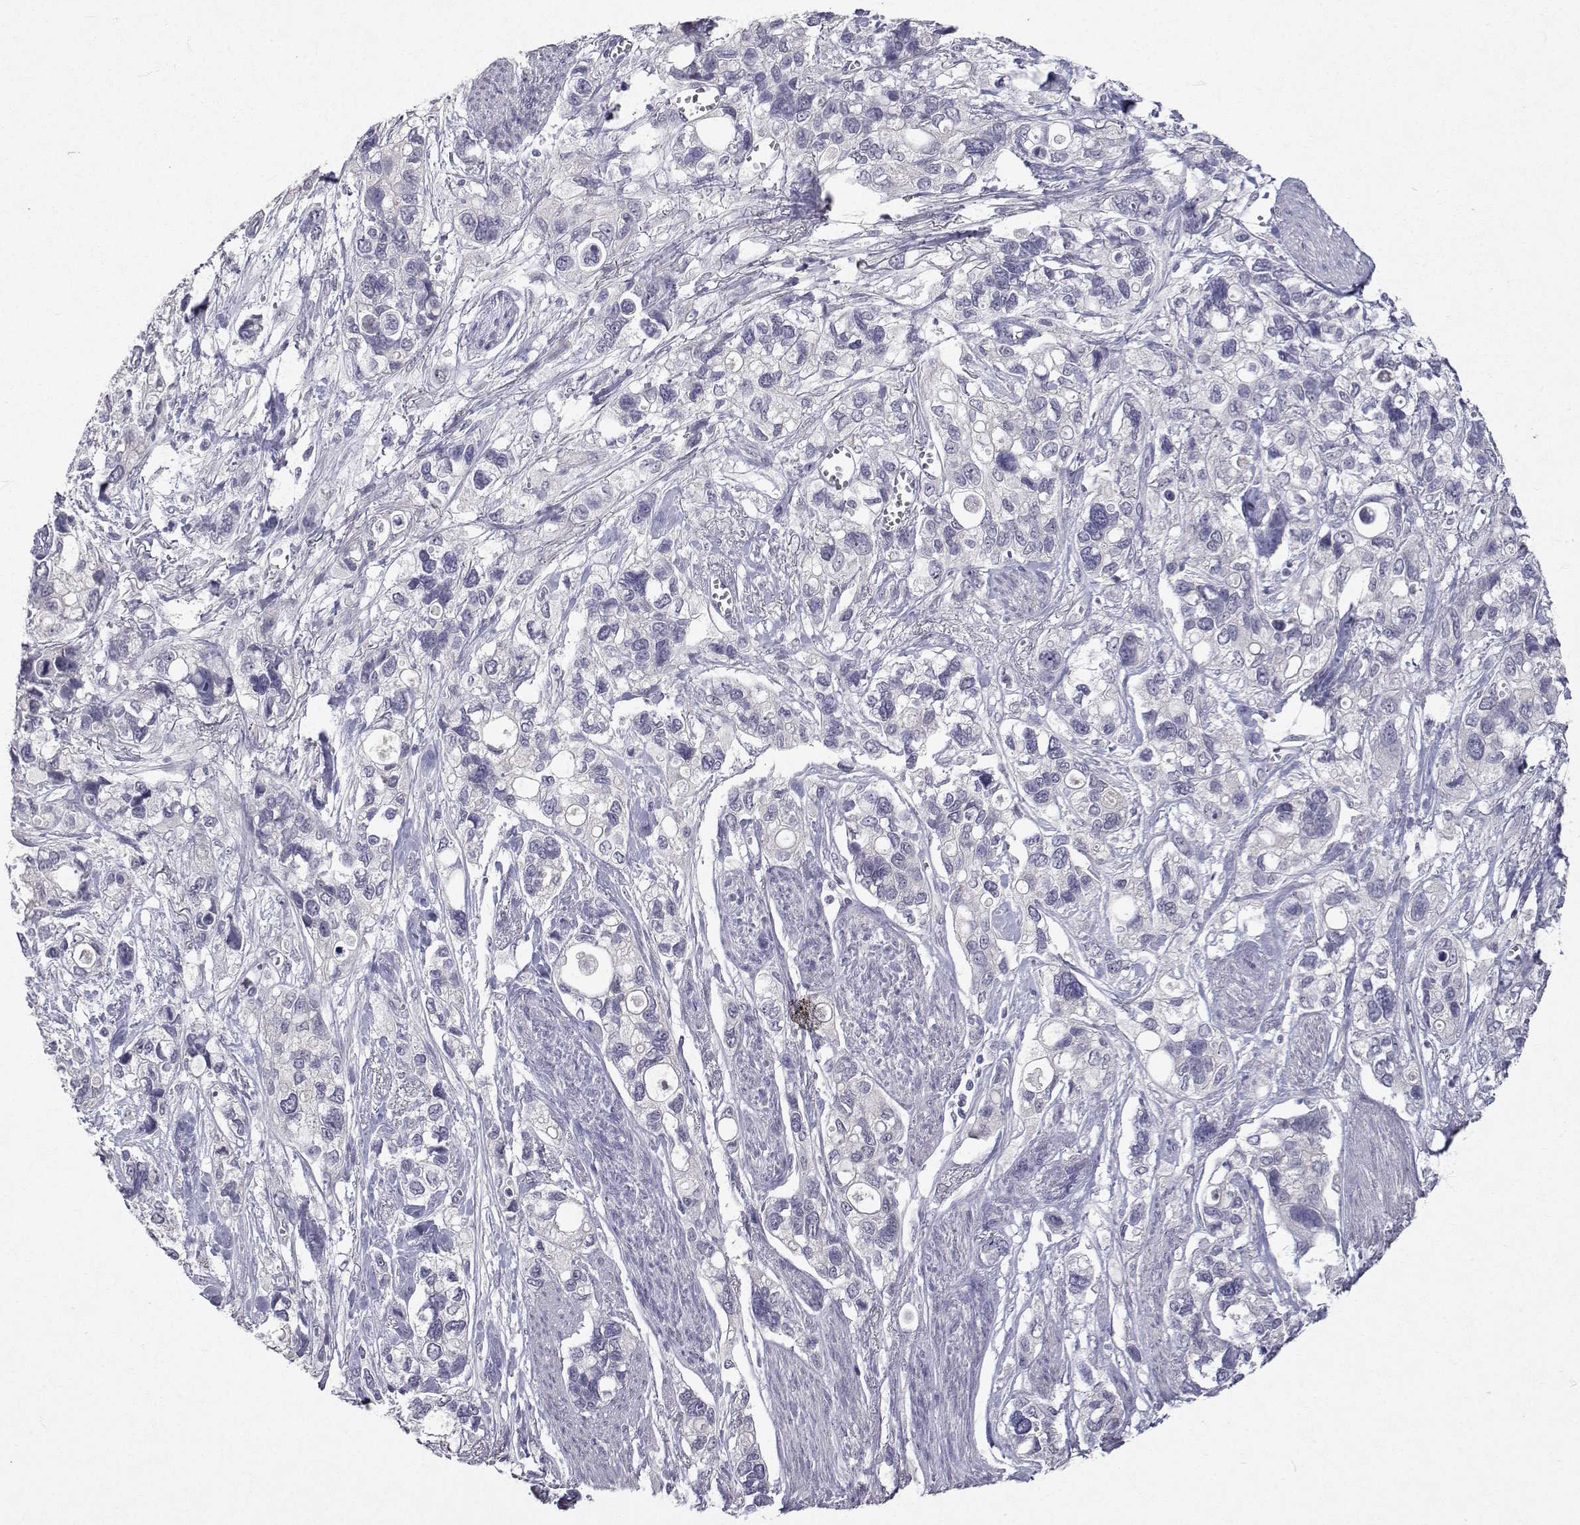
{"staining": {"intensity": "negative", "quantity": "none", "location": "none"}, "tissue": "stomach cancer", "cell_type": "Tumor cells", "image_type": "cancer", "snomed": [{"axis": "morphology", "description": "Adenocarcinoma, NOS"}, {"axis": "topography", "description": "Stomach, upper"}], "caption": "The IHC micrograph has no significant staining in tumor cells of stomach cancer (adenocarcinoma) tissue.", "gene": "SLC6A3", "patient": {"sex": "female", "age": 81}}